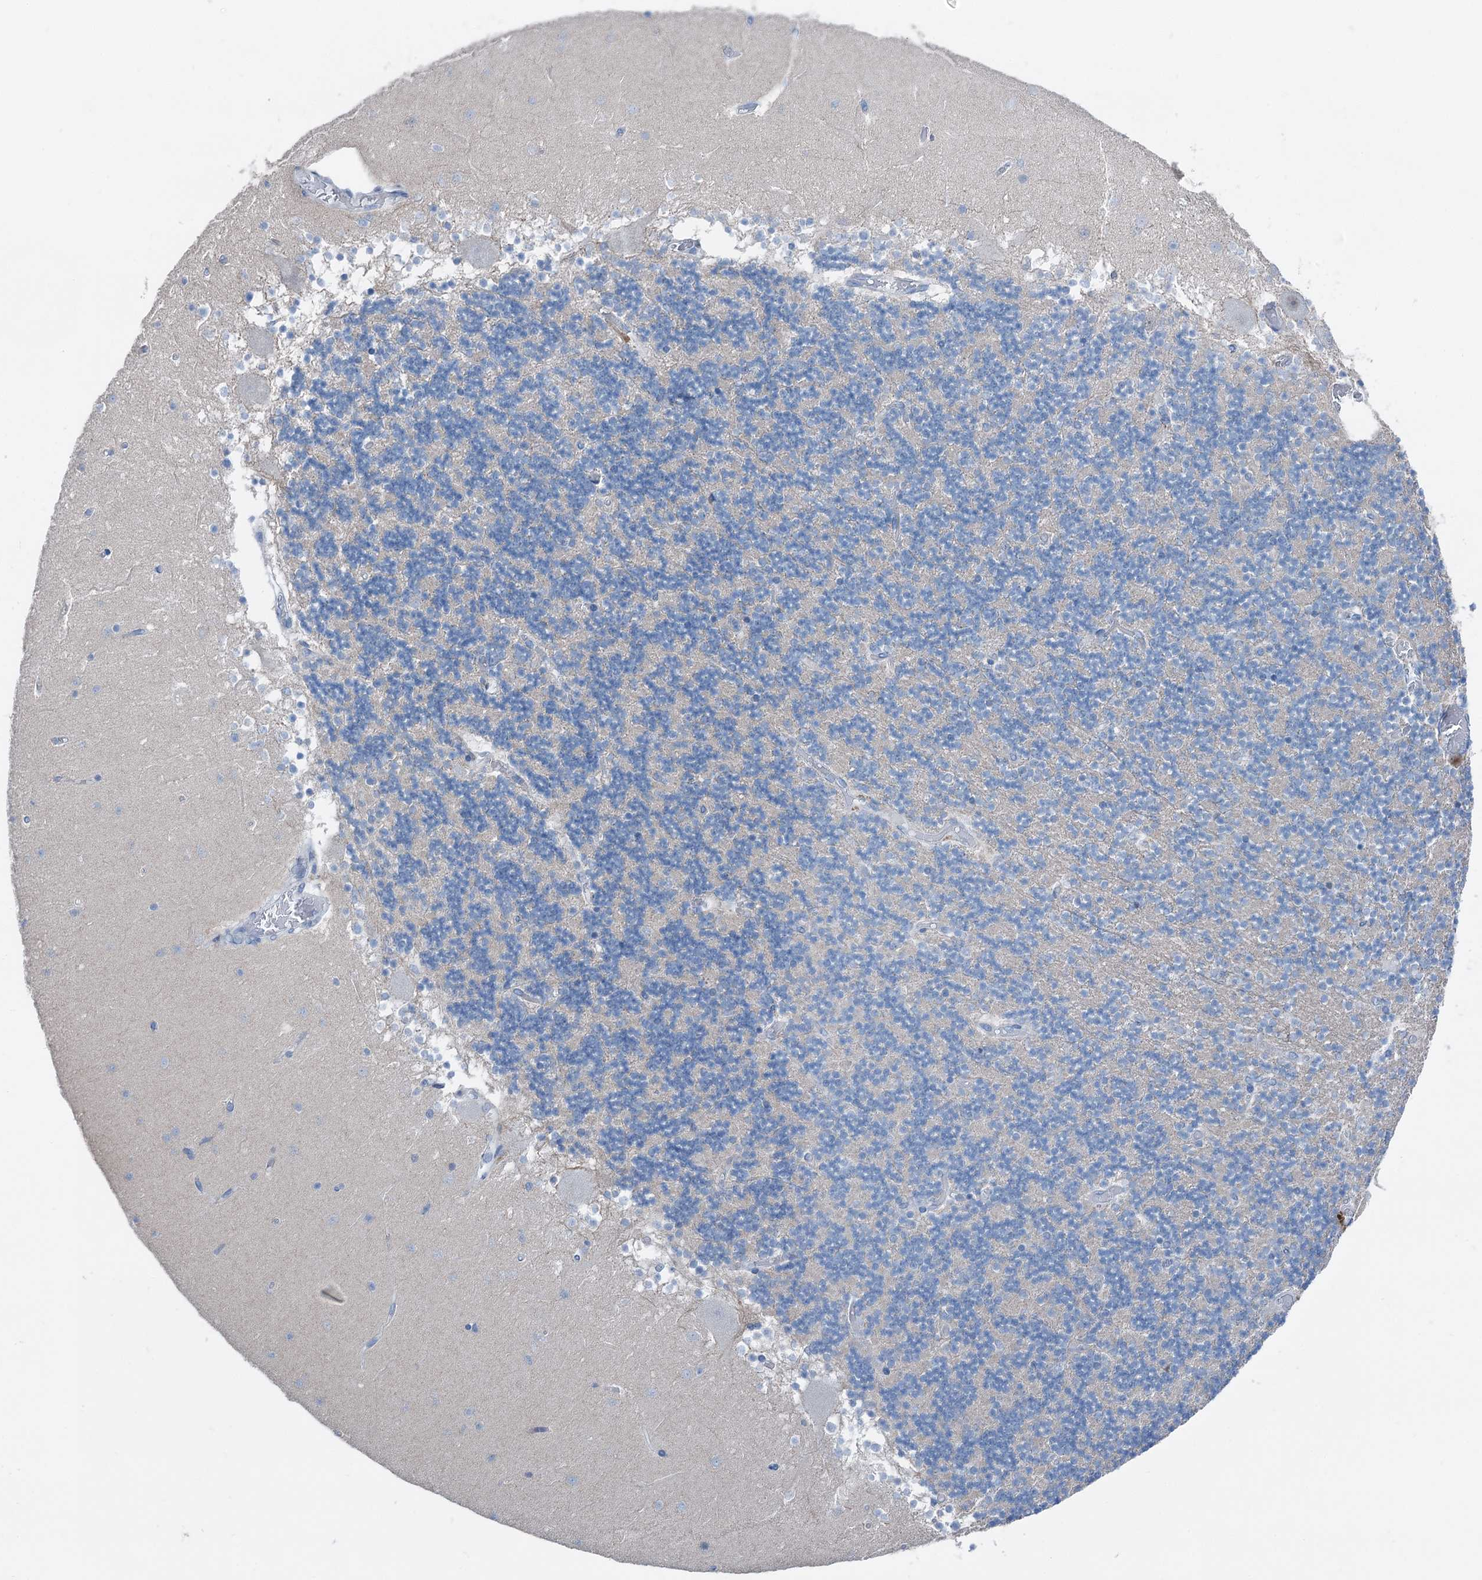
{"staining": {"intensity": "negative", "quantity": "none", "location": "none"}, "tissue": "cerebellum", "cell_type": "Cells in granular layer", "image_type": "normal", "snomed": [{"axis": "morphology", "description": "Normal tissue, NOS"}, {"axis": "topography", "description": "Cerebellum"}], "caption": "Immunohistochemistry (IHC) histopathology image of benign cerebellum: human cerebellum stained with DAB (3,3'-diaminobenzidine) exhibits no significant protein positivity in cells in granular layer.", "gene": "ELP4", "patient": {"sex": "female", "age": 28}}